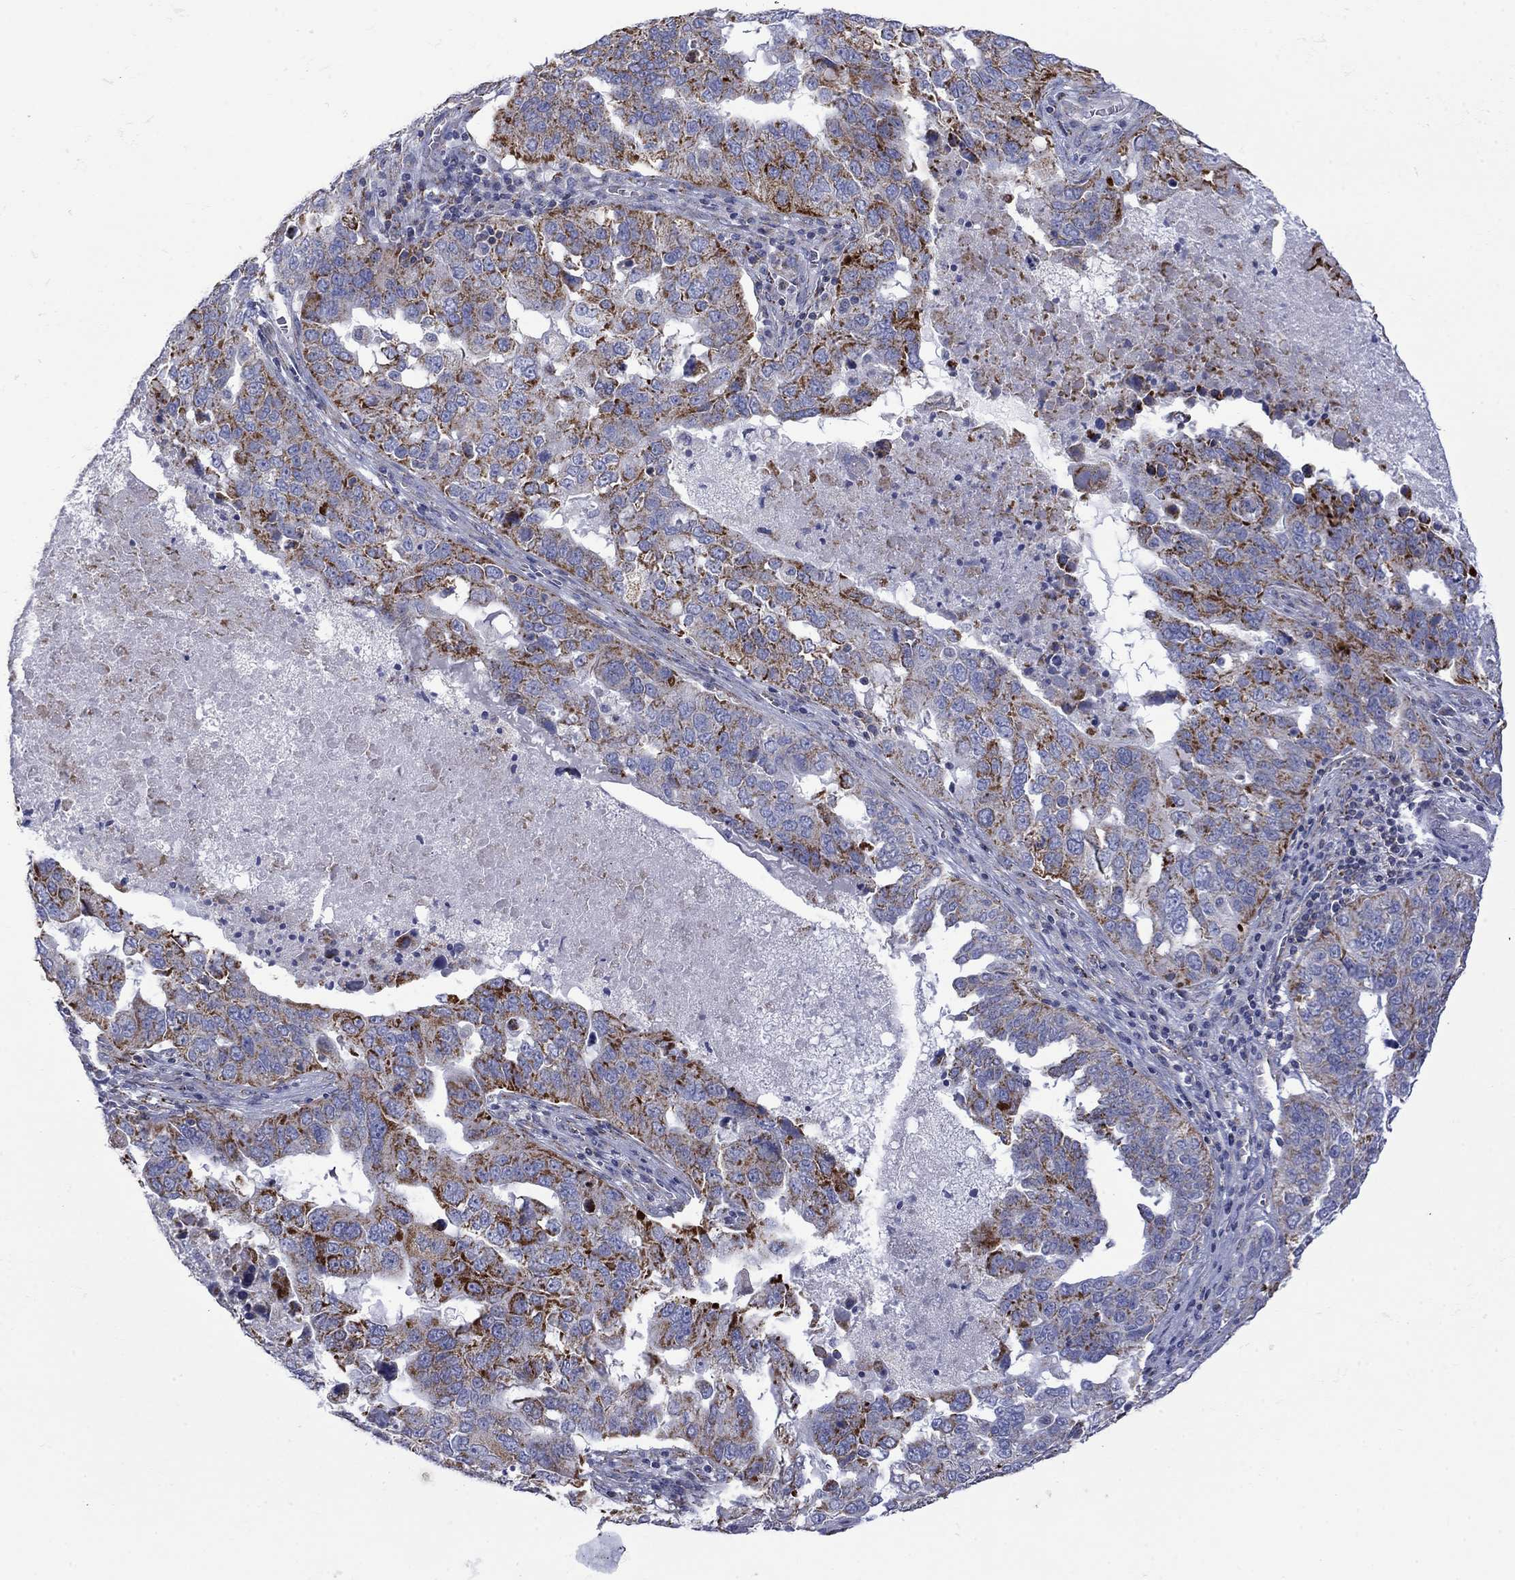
{"staining": {"intensity": "strong", "quantity": "25%-75%", "location": "cytoplasmic/membranous"}, "tissue": "ovarian cancer", "cell_type": "Tumor cells", "image_type": "cancer", "snomed": [{"axis": "morphology", "description": "Carcinoma, endometroid"}, {"axis": "topography", "description": "Soft tissue"}, {"axis": "topography", "description": "Ovary"}], "caption": "DAB (3,3'-diaminobenzidine) immunohistochemical staining of endometroid carcinoma (ovarian) shows strong cytoplasmic/membranous protein positivity in about 25%-75% of tumor cells.", "gene": "CISD1", "patient": {"sex": "female", "age": 52}}